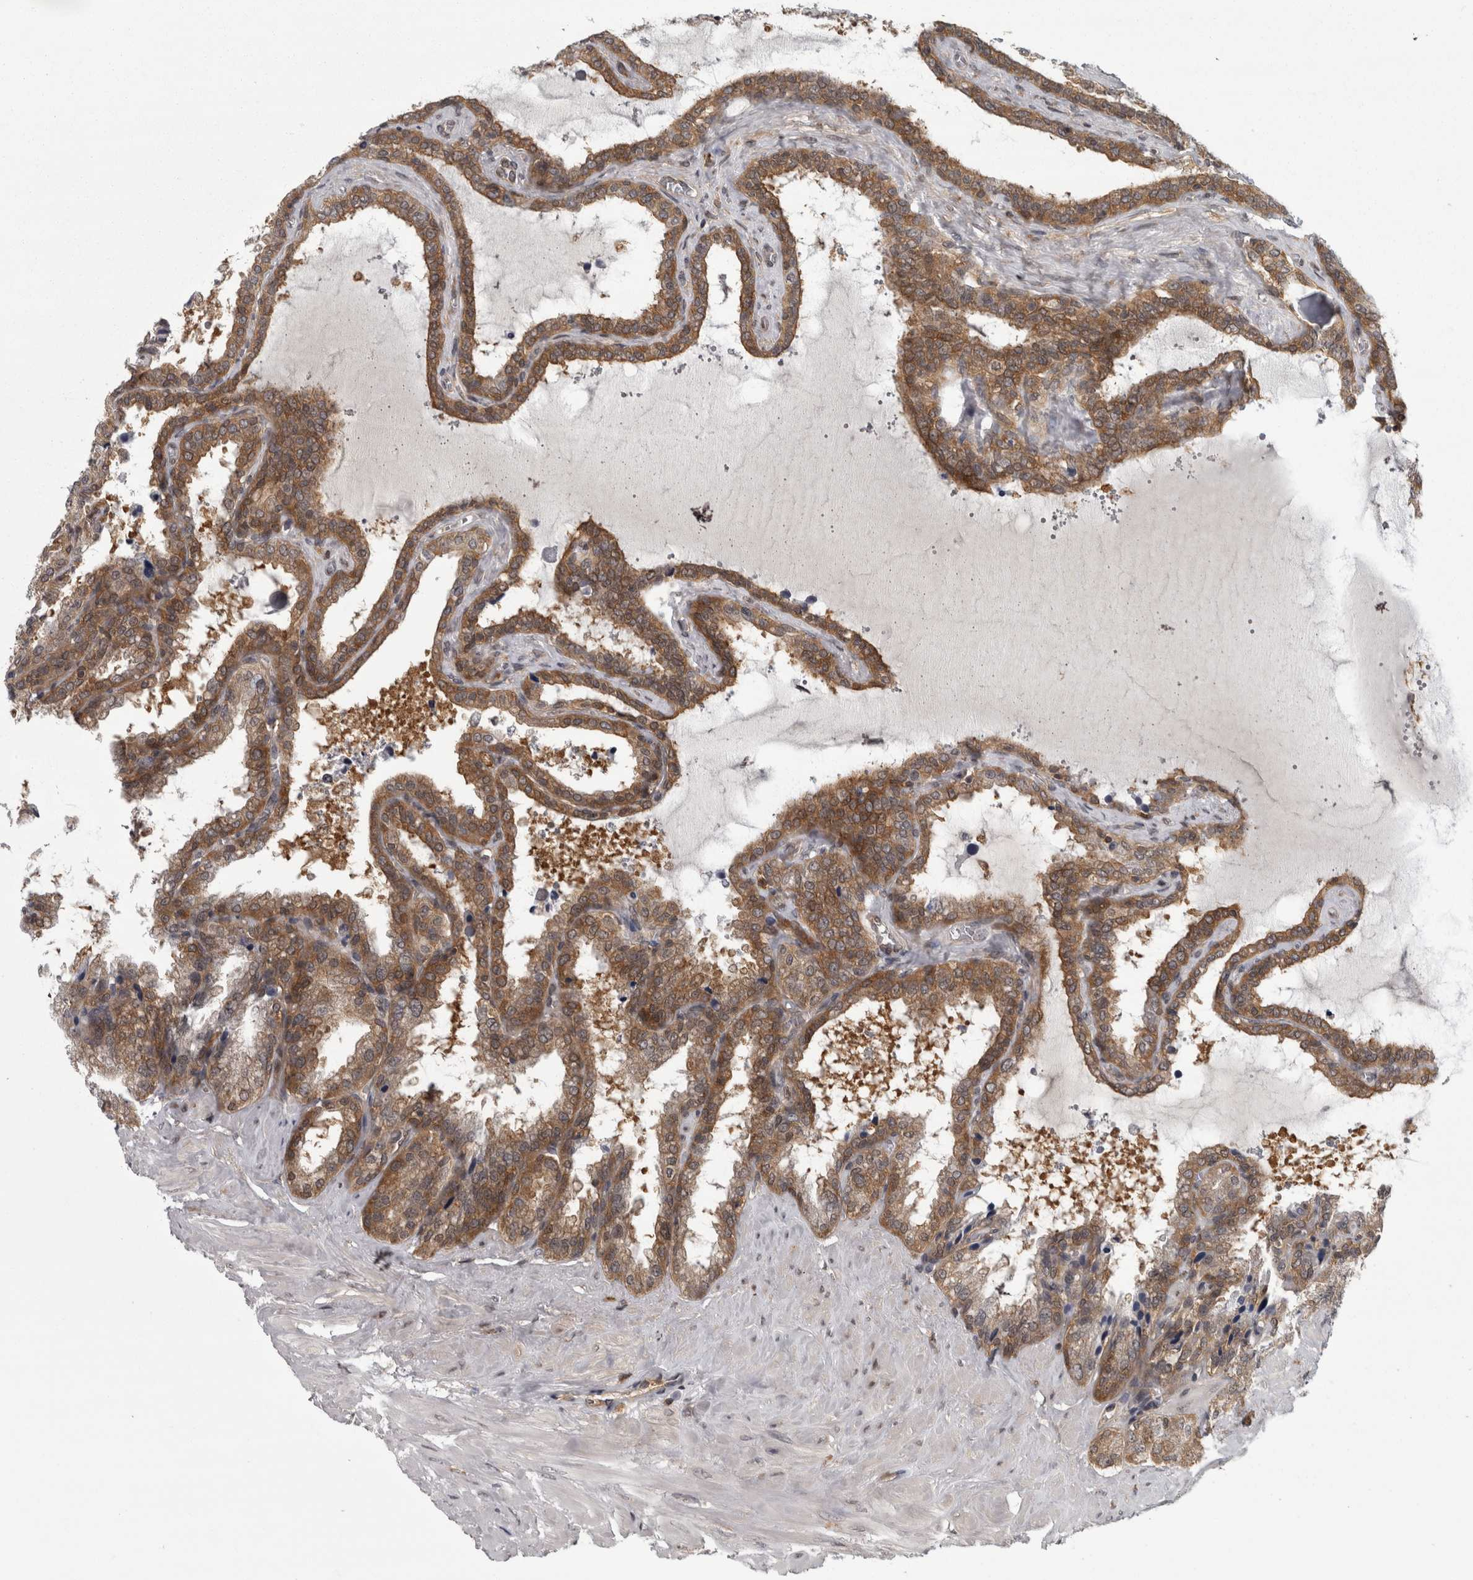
{"staining": {"intensity": "moderate", "quantity": ">75%", "location": "cytoplasmic/membranous"}, "tissue": "seminal vesicle", "cell_type": "Glandular cells", "image_type": "normal", "snomed": [{"axis": "morphology", "description": "Normal tissue, NOS"}, {"axis": "topography", "description": "Seminal veicle"}], "caption": "Approximately >75% of glandular cells in normal human seminal vesicle demonstrate moderate cytoplasmic/membranous protein positivity as visualized by brown immunohistochemical staining.", "gene": "CACYBP", "patient": {"sex": "male", "age": 46}}